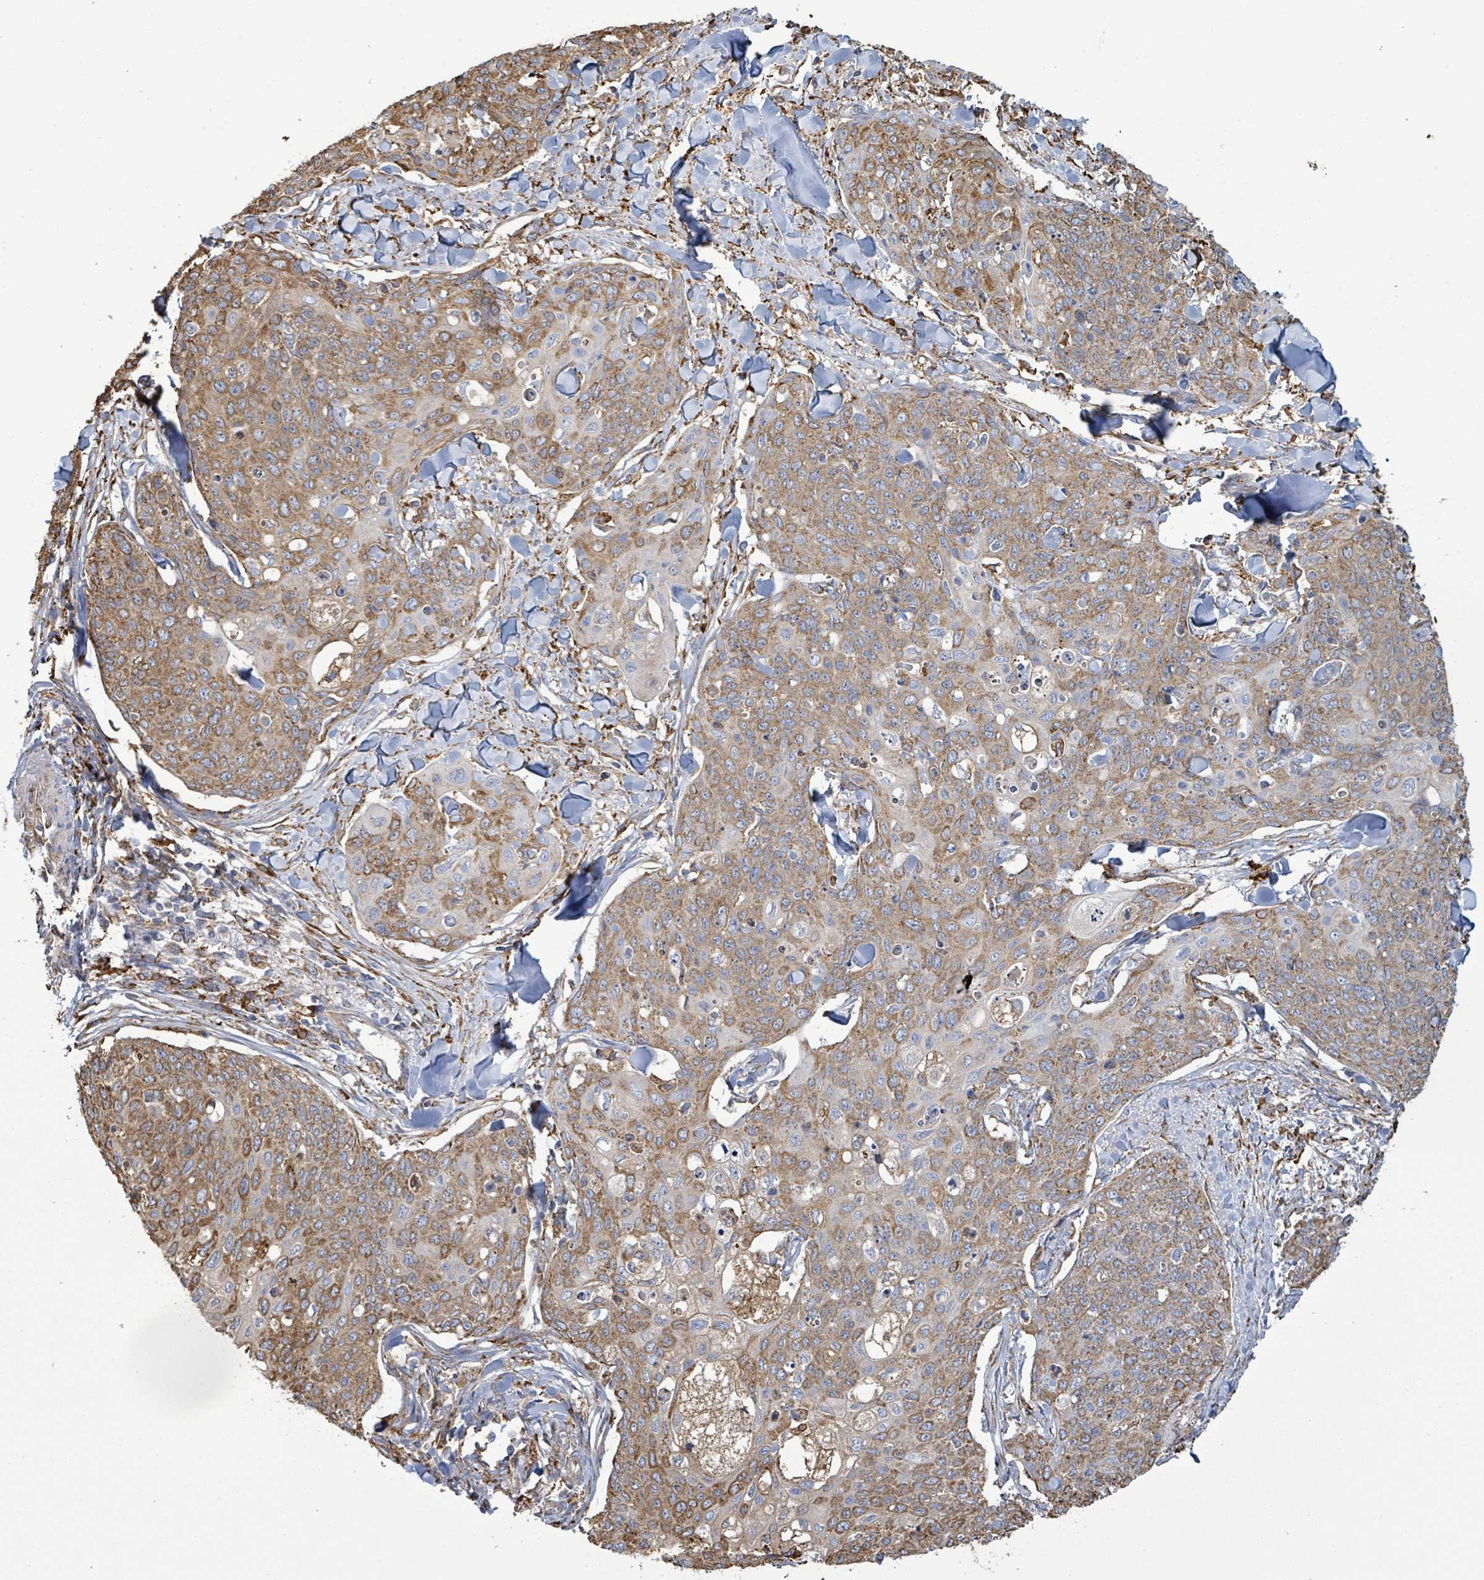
{"staining": {"intensity": "moderate", "quantity": ">75%", "location": "cytoplasmic/membranous"}, "tissue": "skin cancer", "cell_type": "Tumor cells", "image_type": "cancer", "snomed": [{"axis": "morphology", "description": "Squamous cell carcinoma, NOS"}, {"axis": "topography", "description": "Skin"}, {"axis": "topography", "description": "Vulva"}], "caption": "Skin cancer tissue reveals moderate cytoplasmic/membranous expression in approximately >75% of tumor cells Nuclei are stained in blue.", "gene": "RFPL4A", "patient": {"sex": "female", "age": 85}}